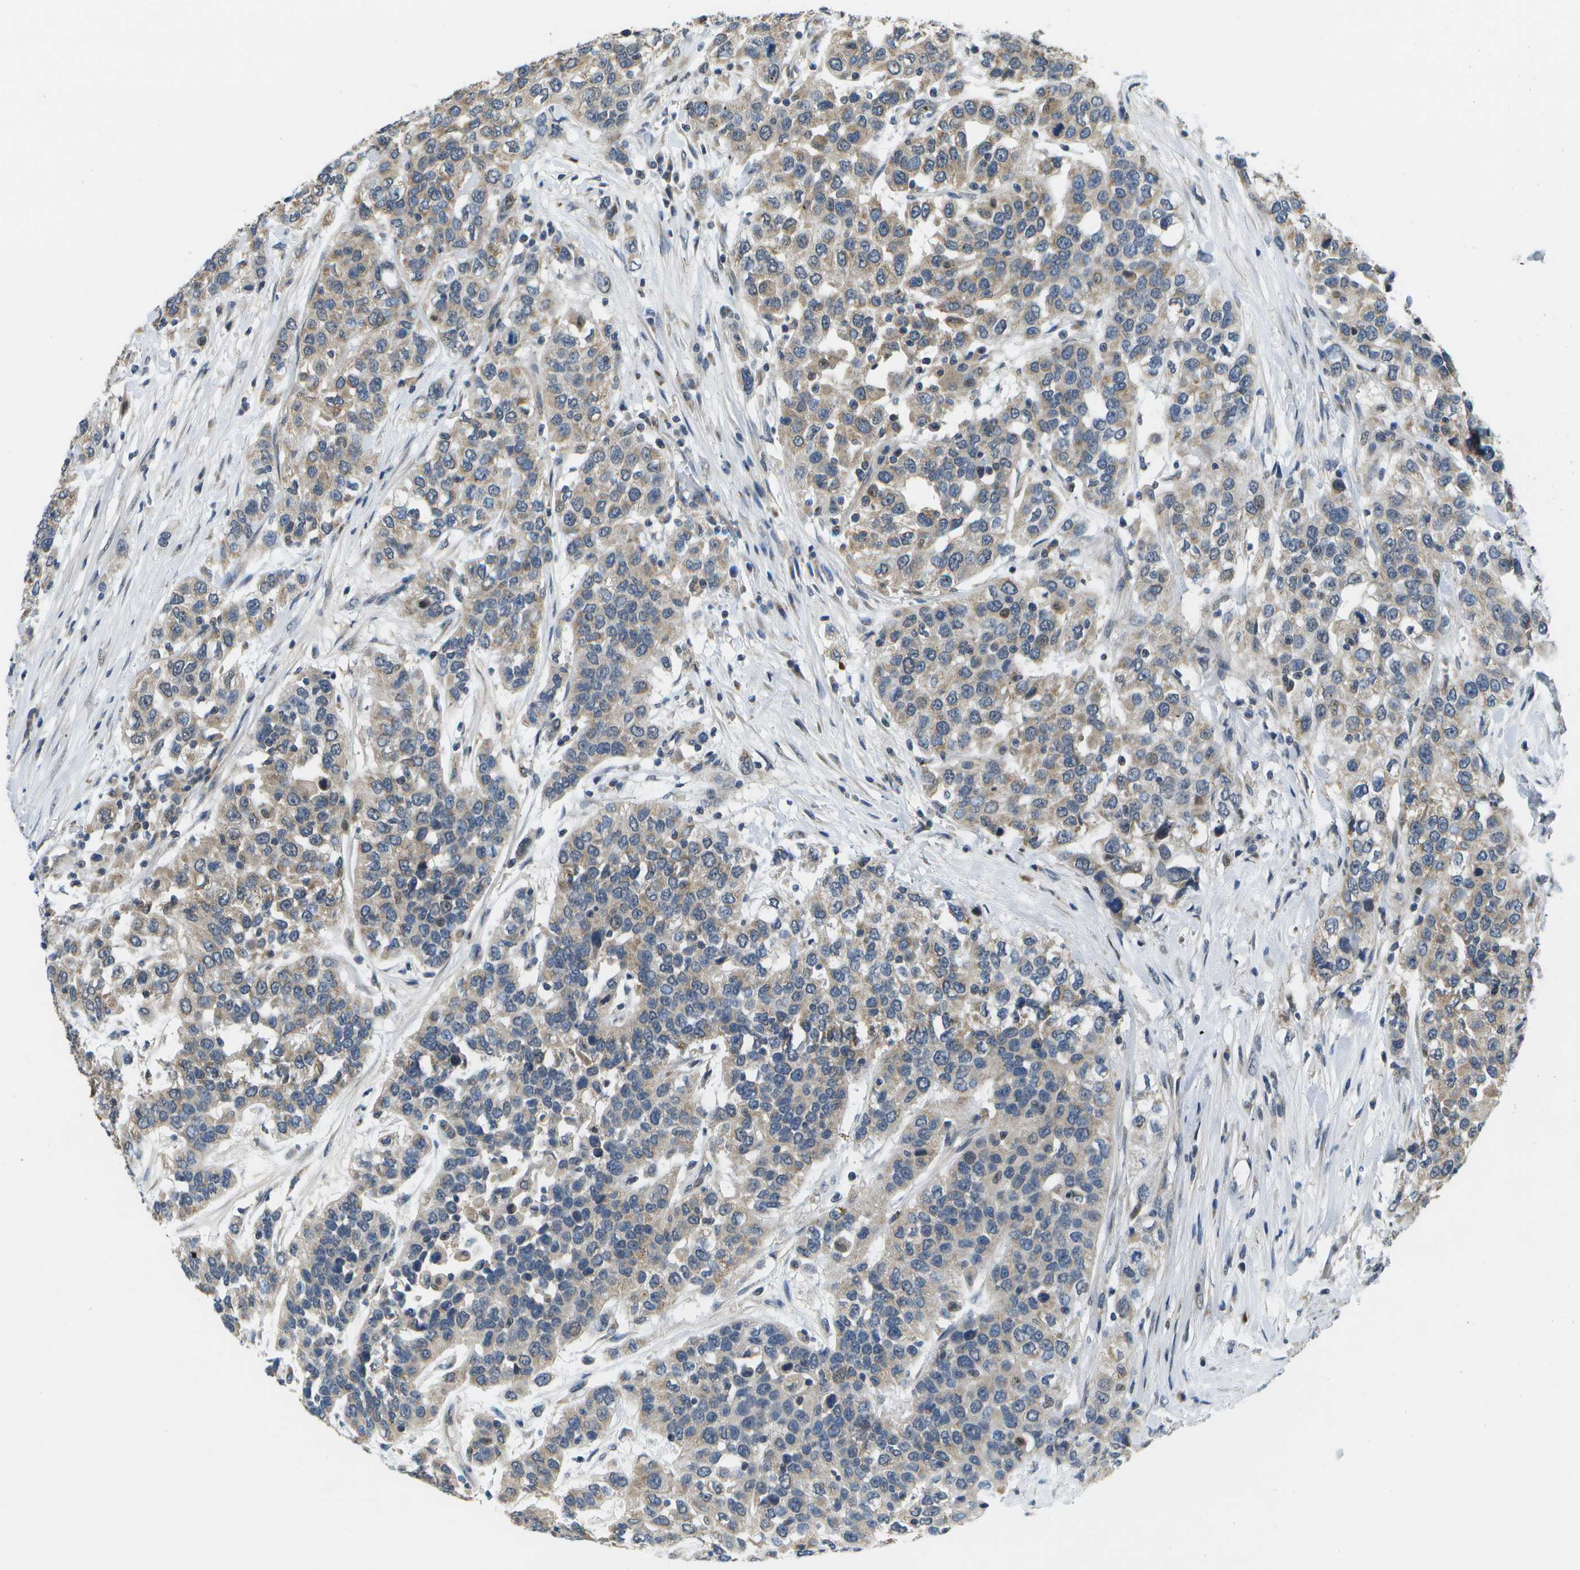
{"staining": {"intensity": "weak", "quantity": "25%-75%", "location": "cytoplasmic/membranous"}, "tissue": "urothelial cancer", "cell_type": "Tumor cells", "image_type": "cancer", "snomed": [{"axis": "morphology", "description": "Urothelial carcinoma, High grade"}, {"axis": "topography", "description": "Urinary bladder"}], "caption": "Immunohistochemistry (DAB (3,3'-diaminobenzidine)) staining of human urothelial cancer exhibits weak cytoplasmic/membranous protein staining in approximately 25%-75% of tumor cells.", "gene": "GALNT15", "patient": {"sex": "female", "age": 80}}